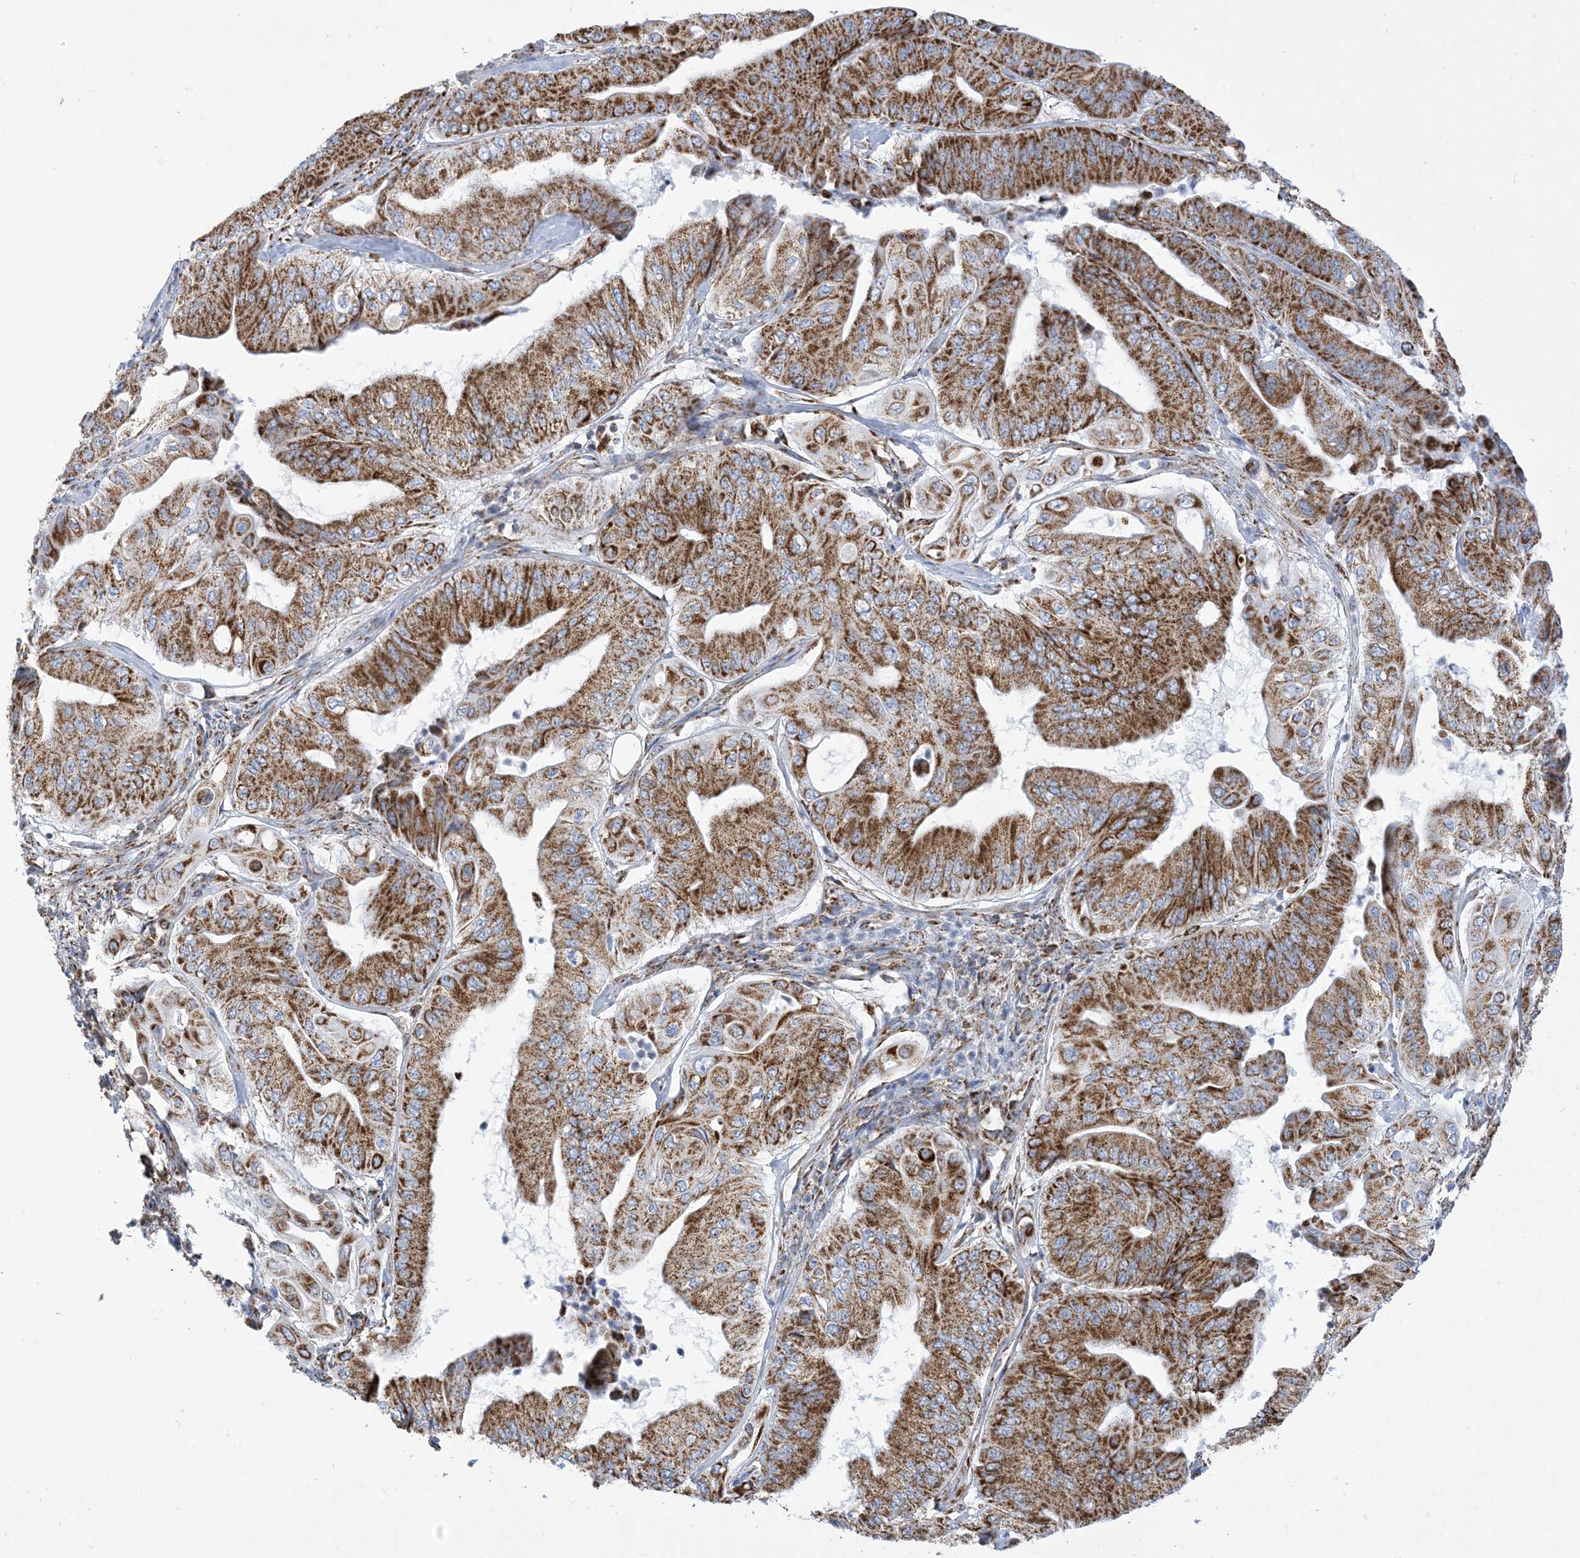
{"staining": {"intensity": "strong", "quantity": ">75%", "location": "cytoplasmic/membranous"}, "tissue": "pancreatic cancer", "cell_type": "Tumor cells", "image_type": "cancer", "snomed": [{"axis": "morphology", "description": "Adenocarcinoma, NOS"}, {"axis": "topography", "description": "Pancreas"}], "caption": "Protein staining by IHC reveals strong cytoplasmic/membranous expression in about >75% of tumor cells in pancreatic cancer.", "gene": "SAMM50", "patient": {"sex": "female", "age": 77}}